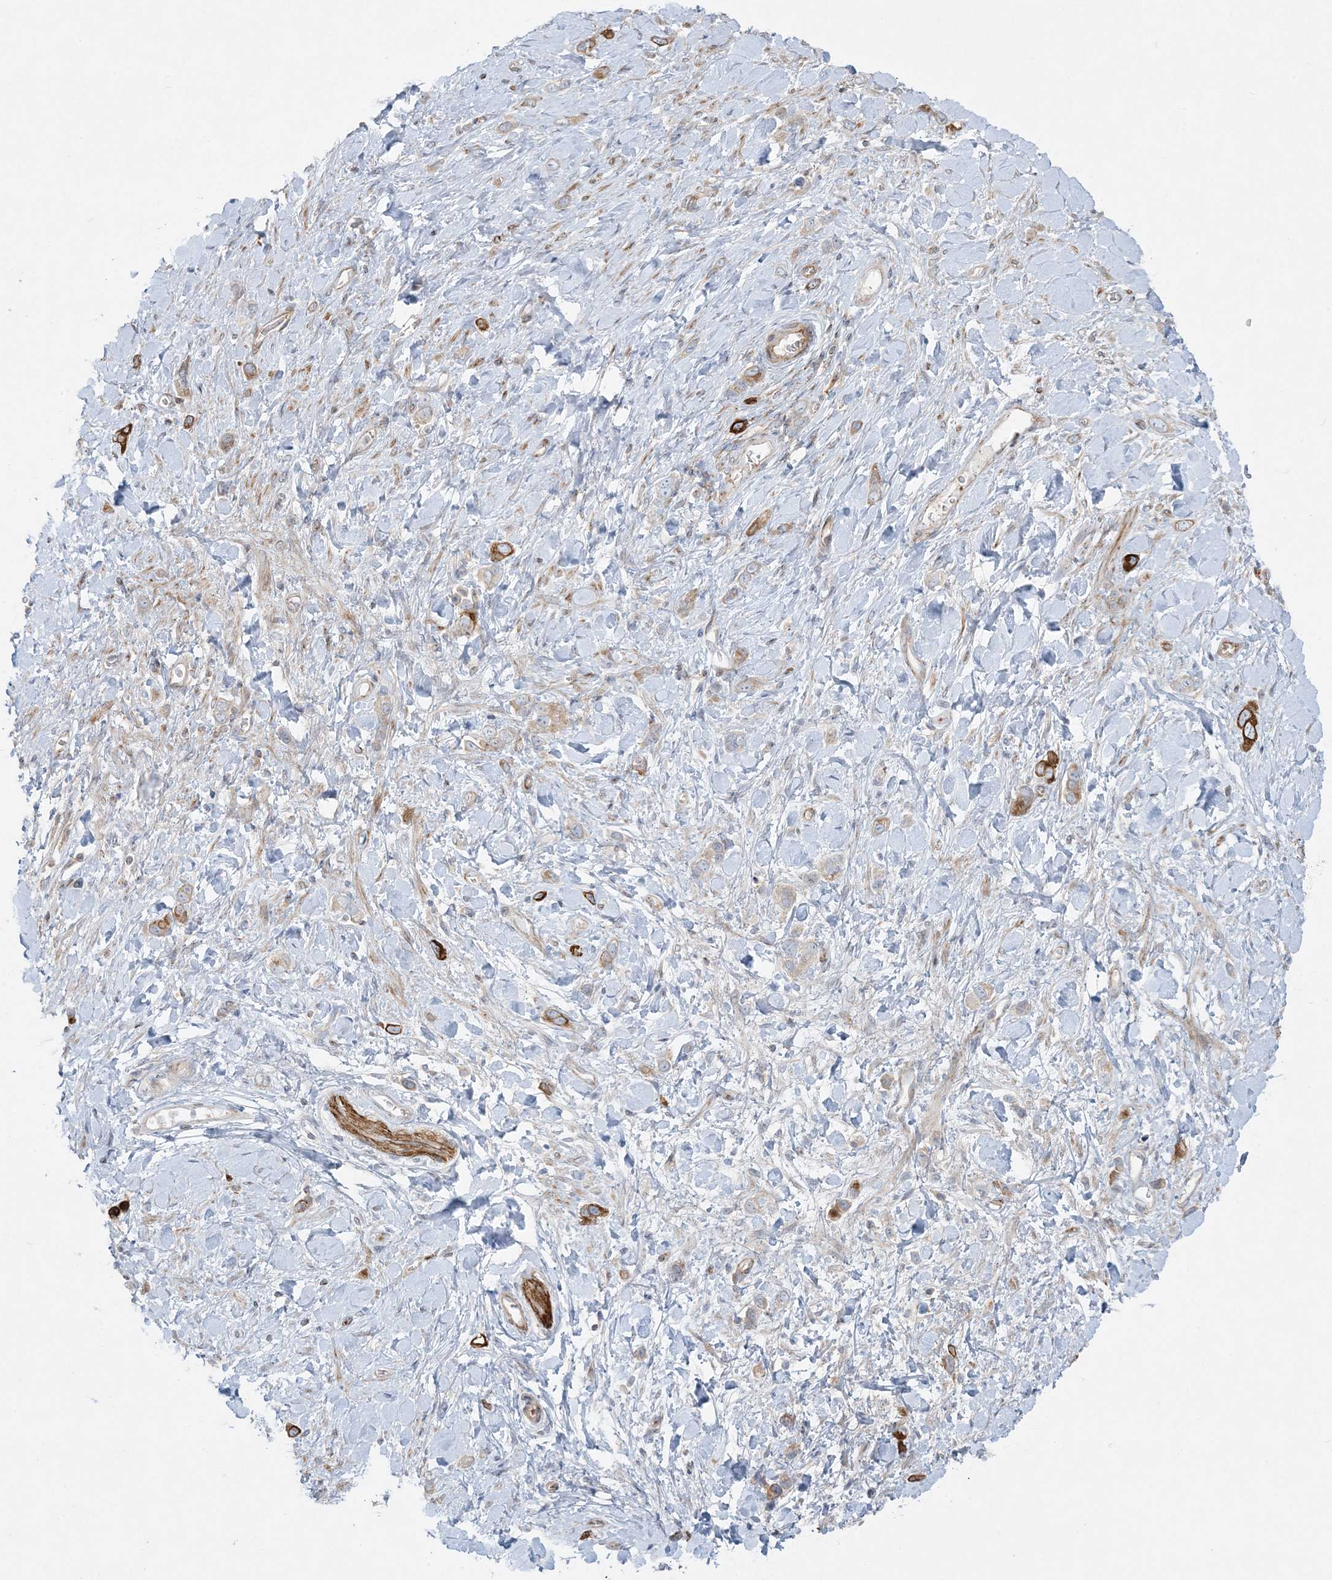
{"staining": {"intensity": "weak", "quantity": ">75%", "location": "cytoplasmic/membranous"}, "tissue": "stomach cancer", "cell_type": "Tumor cells", "image_type": "cancer", "snomed": [{"axis": "morphology", "description": "Adenocarcinoma, NOS"}, {"axis": "topography", "description": "Stomach"}], "caption": "The immunohistochemical stain shows weak cytoplasmic/membranous staining in tumor cells of stomach cancer tissue.", "gene": "PIK3R4", "patient": {"sex": "female", "age": 65}}